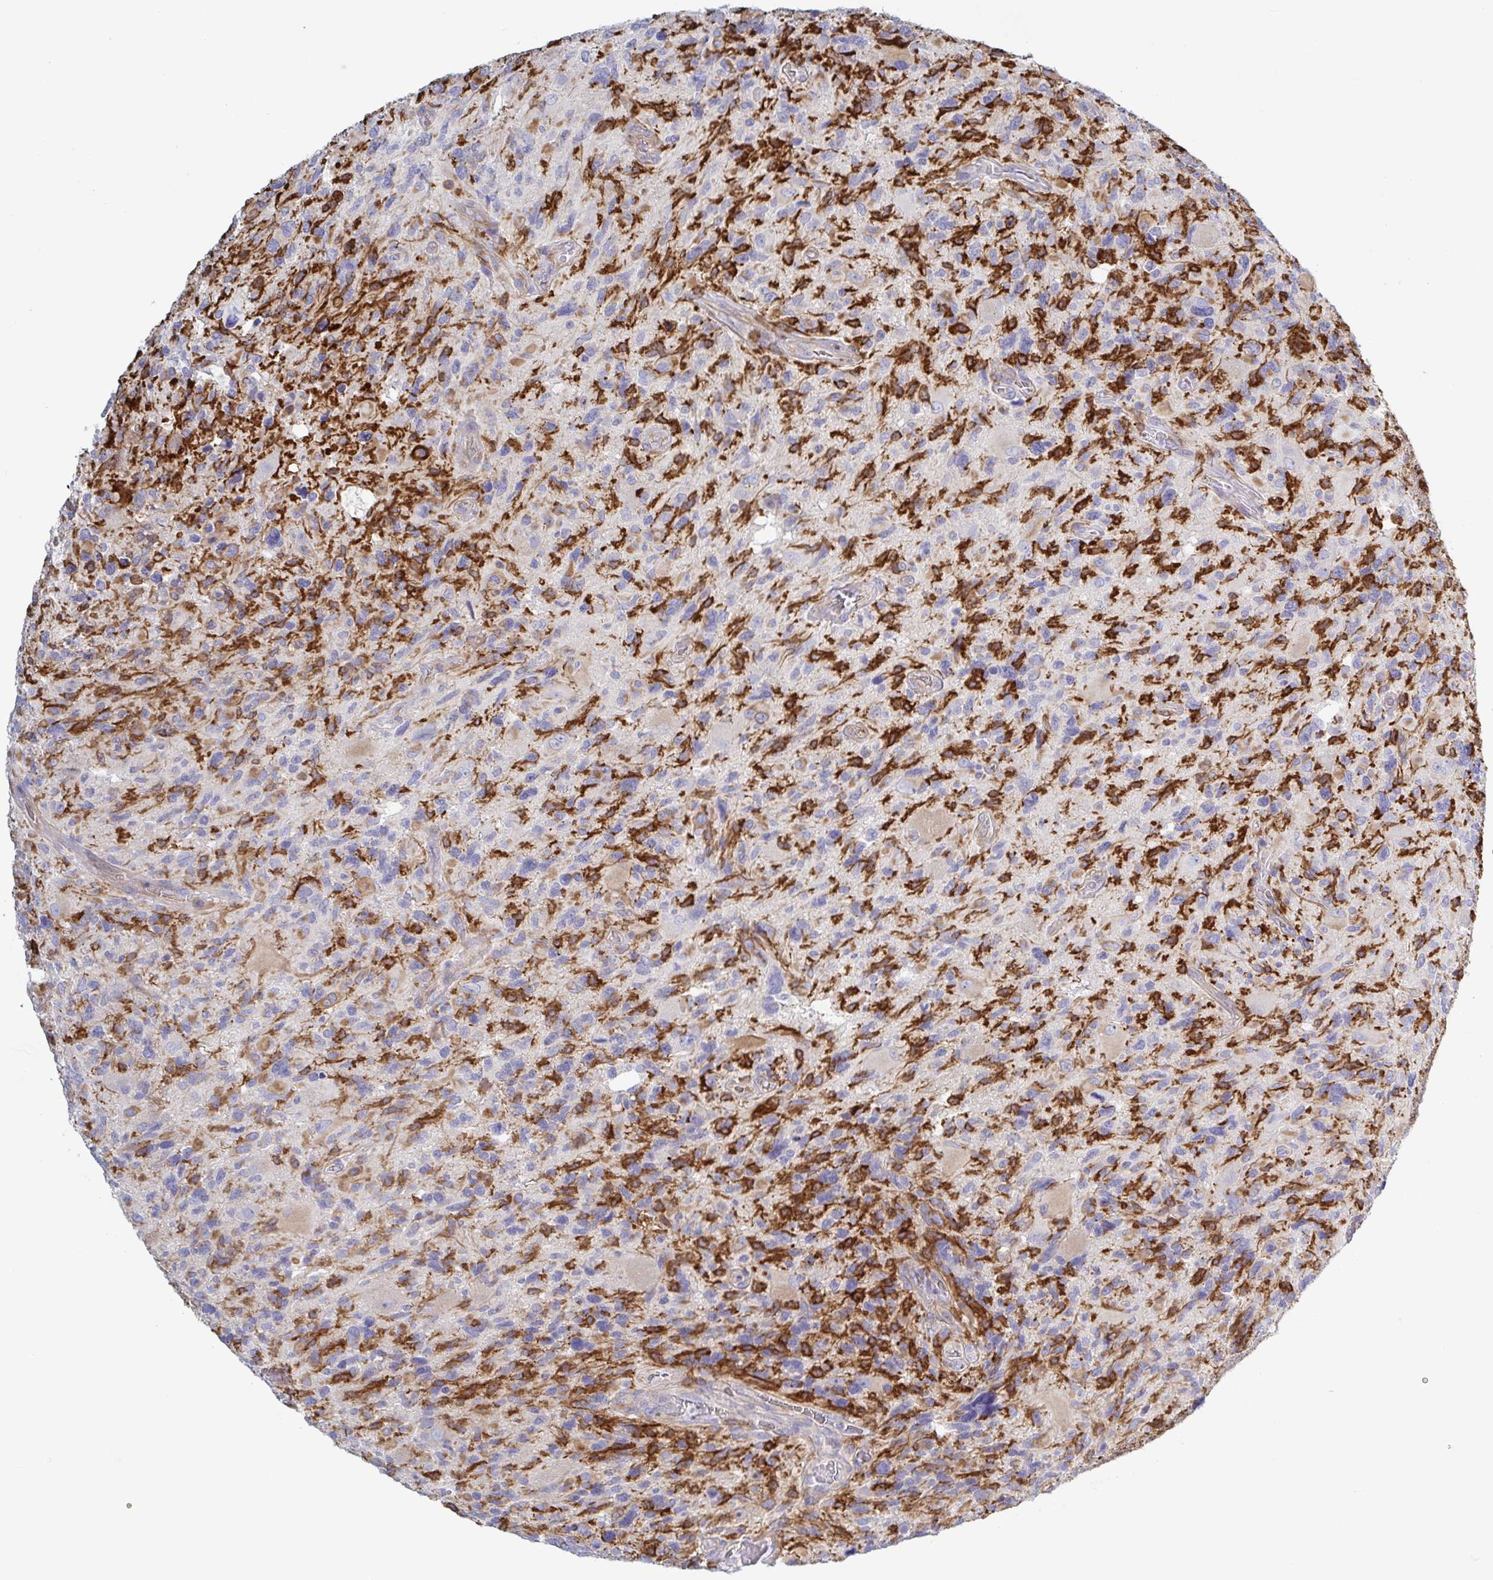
{"staining": {"intensity": "strong", "quantity": "<25%", "location": "cytoplasmic/membranous"}, "tissue": "glioma", "cell_type": "Tumor cells", "image_type": "cancer", "snomed": [{"axis": "morphology", "description": "Glioma, malignant, High grade"}, {"axis": "topography", "description": "Brain"}], "caption": "Glioma stained with a protein marker demonstrates strong staining in tumor cells.", "gene": "TNNI2", "patient": {"sex": "male", "age": 49}}